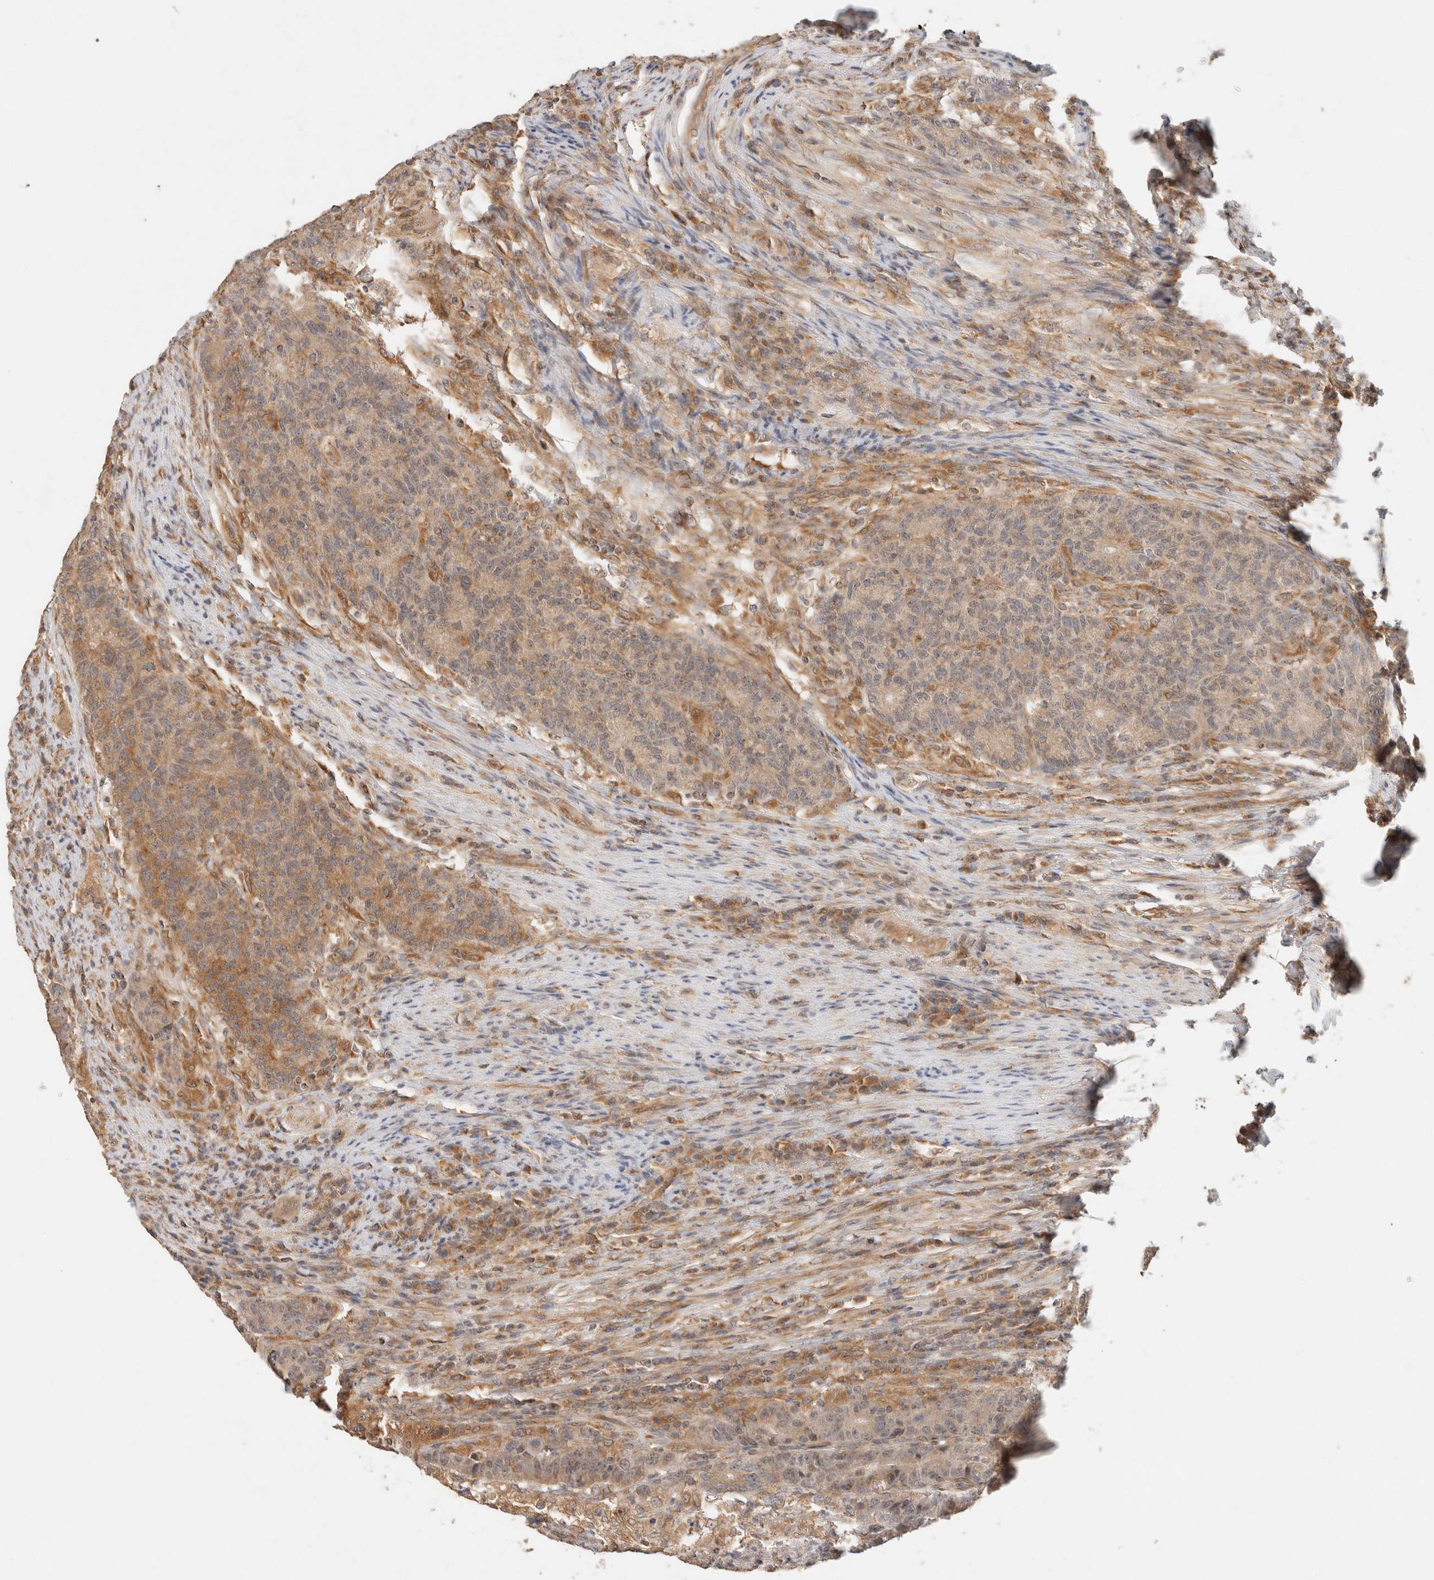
{"staining": {"intensity": "weak", "quantity": ">75%", "location": "cytoplasmic/membranous"}, "tissue": "colorectal cancer", "cell_type": "Tumor cells", "image_type": "cancer", "snomed": [{"axis": "morphology", "description": "Normal tissue, NOS"}, {"axis": "morphology", "description": "Adenocarcinoma, NOS"}, {"axis": "topography", "description": "Colon"}], "caption": "A brown stain labels weak cytoplasmic/membranous staining of a protein in colorectal cancer tumor cells.", "gene": "TACC1", "patient": {"sex": "female", "age": 75}}